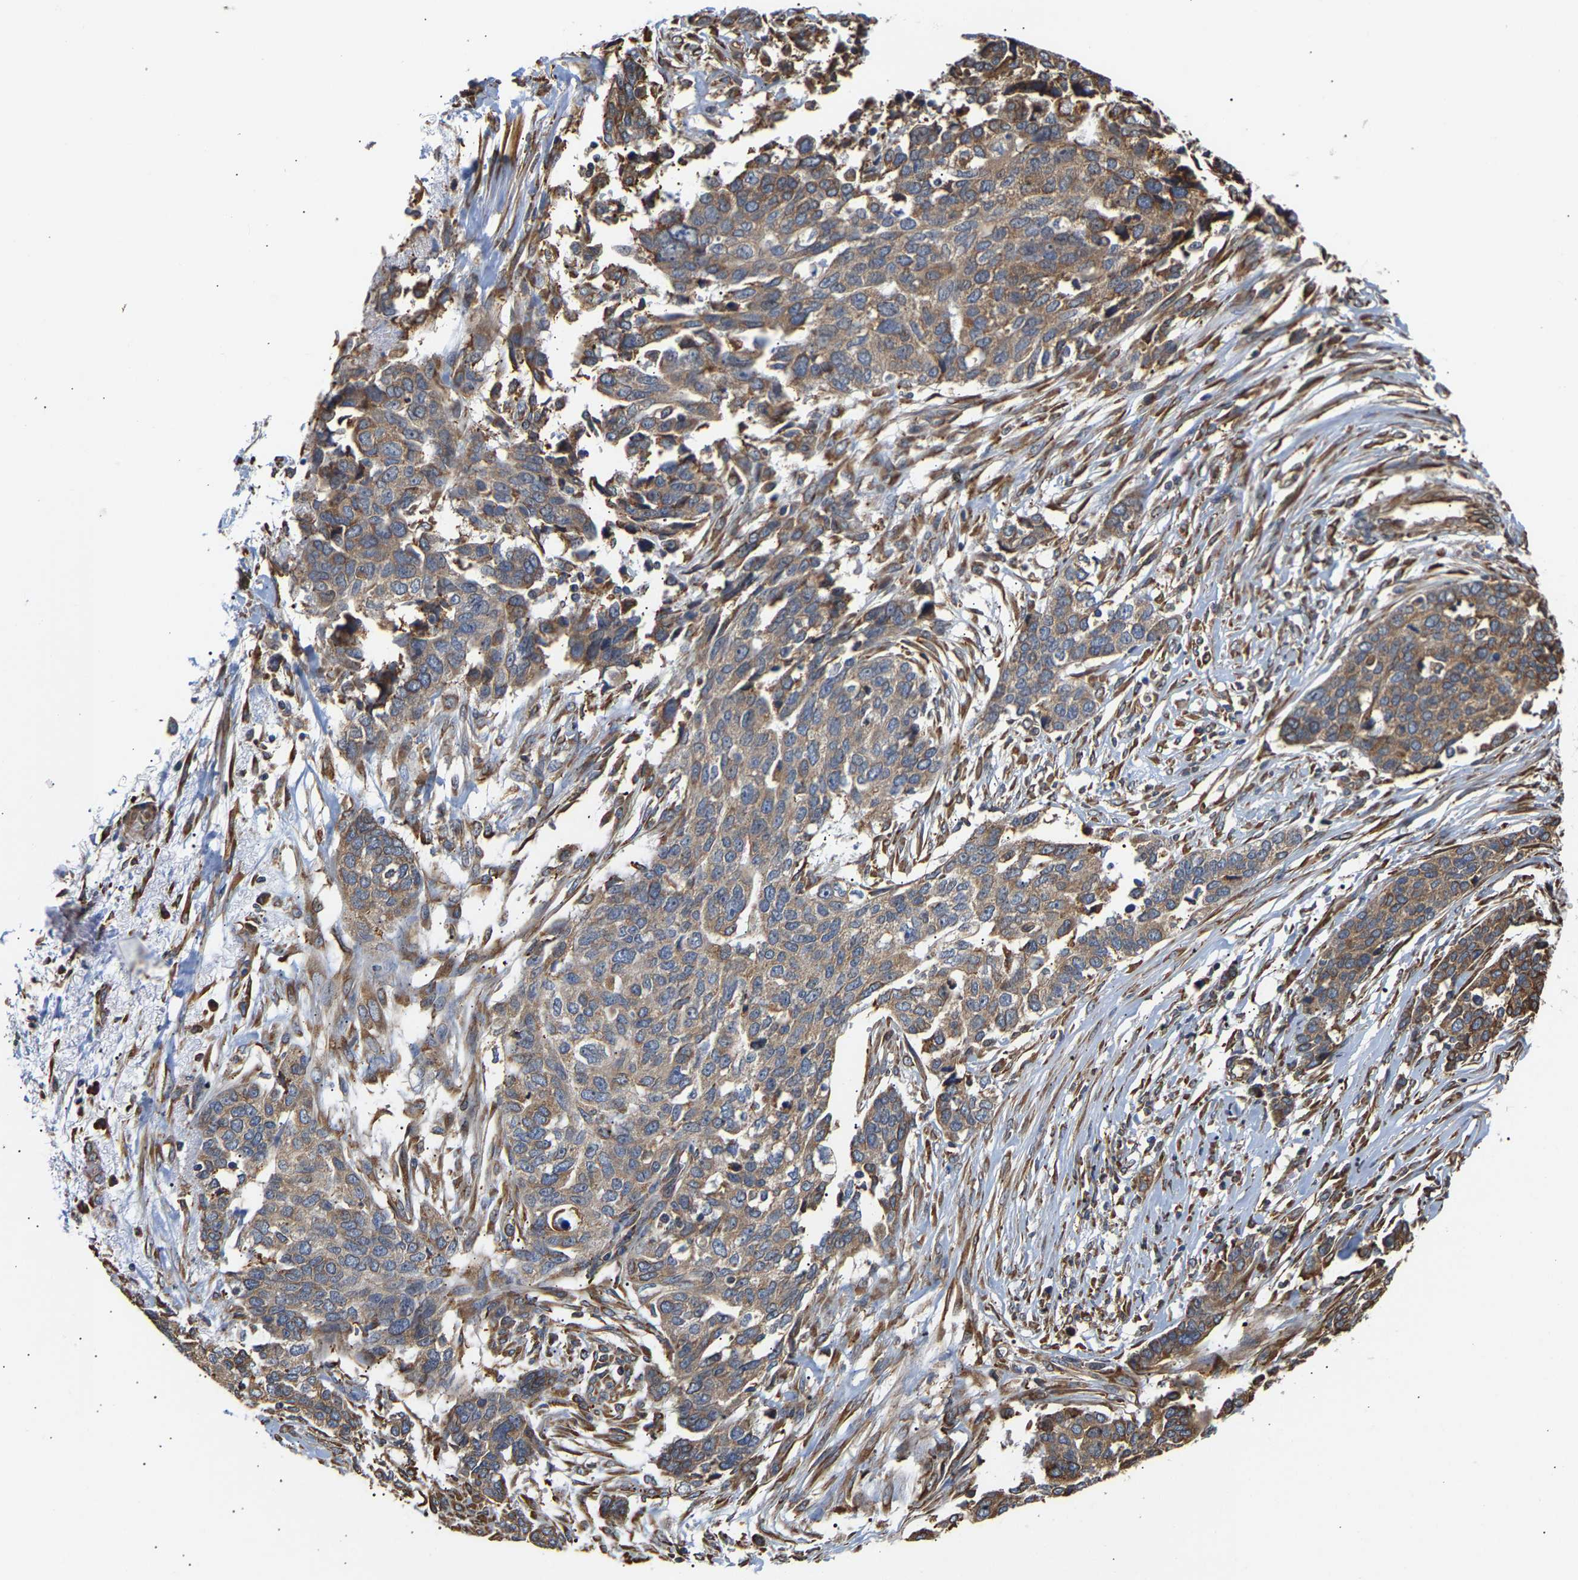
{"staining": {"intensity": "moderate", "quantity": ">75%", "location": "cytoplasmic/membranous"}, "tissue": "ovarian cancer", "cell_type": "Tumor cells", "image_type": "cancer", "snomed": [{"axis": "morphology", "description": "Cystadenocarcinoma, serous, NOS"}, {"axis": "topography", "description": "Ovary"}], "caption": "DAB (3,3'-diaminobenzidine) immunohistochemical staining of human ovarian serous cystadenocarcinoma exhibits moderate cytoplasmic/membranous protein positivity in approximately >75% of tumor cells.", "gene": "ARAP1", "patient": {"sex": "female", "age": 44}}